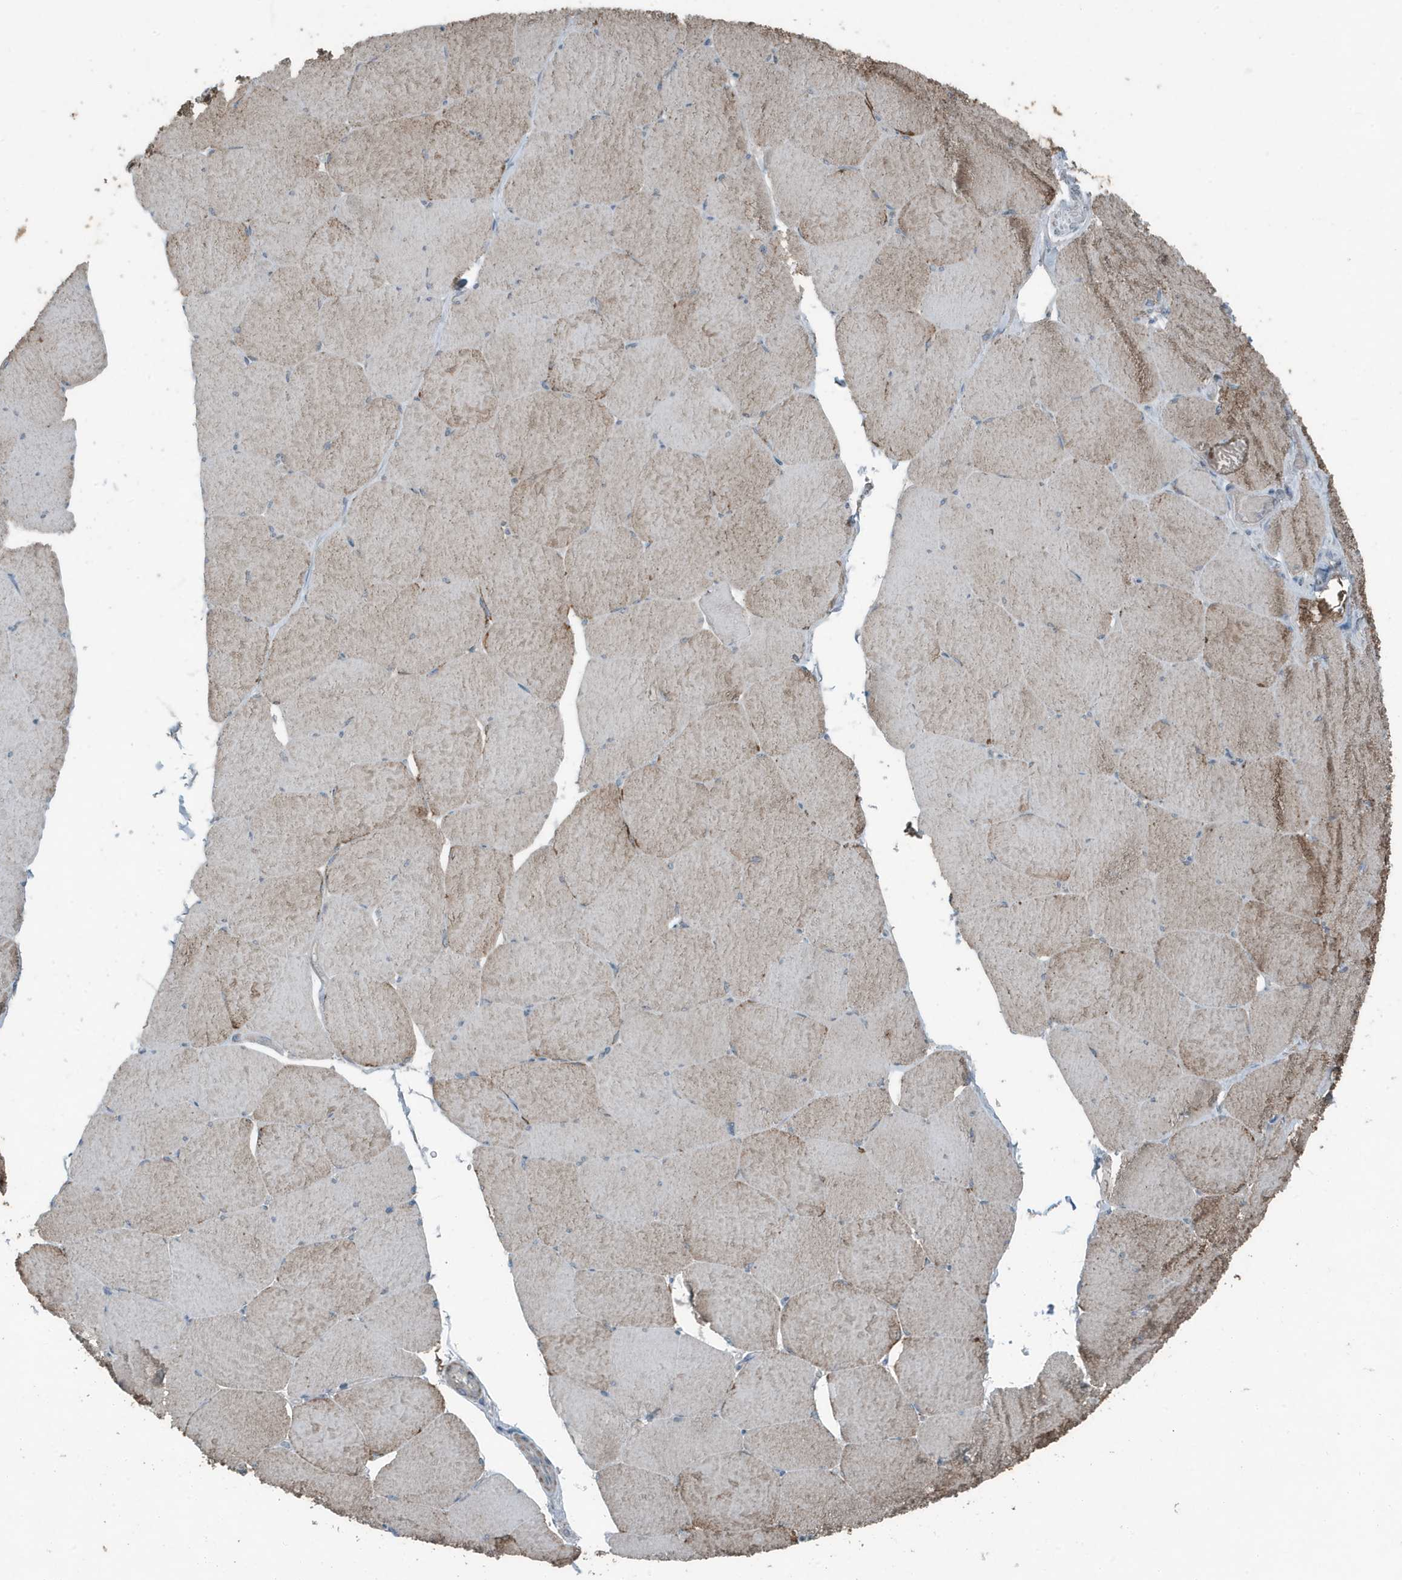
{"staining": {"intensity": "moderate", "quantity": "25%-75%", "location": "cytoplasmic/membranous"}, "tissue": "skeletal muscle", "cell_type": "Myocytes", "image_type": "normal", "snomed": [{"axis": "morphology", "description": "Normal tissue, NOS"}, {"axis": "topography", "description": "Skeletal muscle"}, {"axis": "topography", "description": "Head-Neck"}], "caption": "Skeletal muscle stained with IHC demonstrates moderate cytoplasmic/membranous staining in about 25%-75% of myocytes. (IHC, brightfield microscopy, high magnification).", "gene": "MT", "patient": {"sex": "male", "age": 66}}